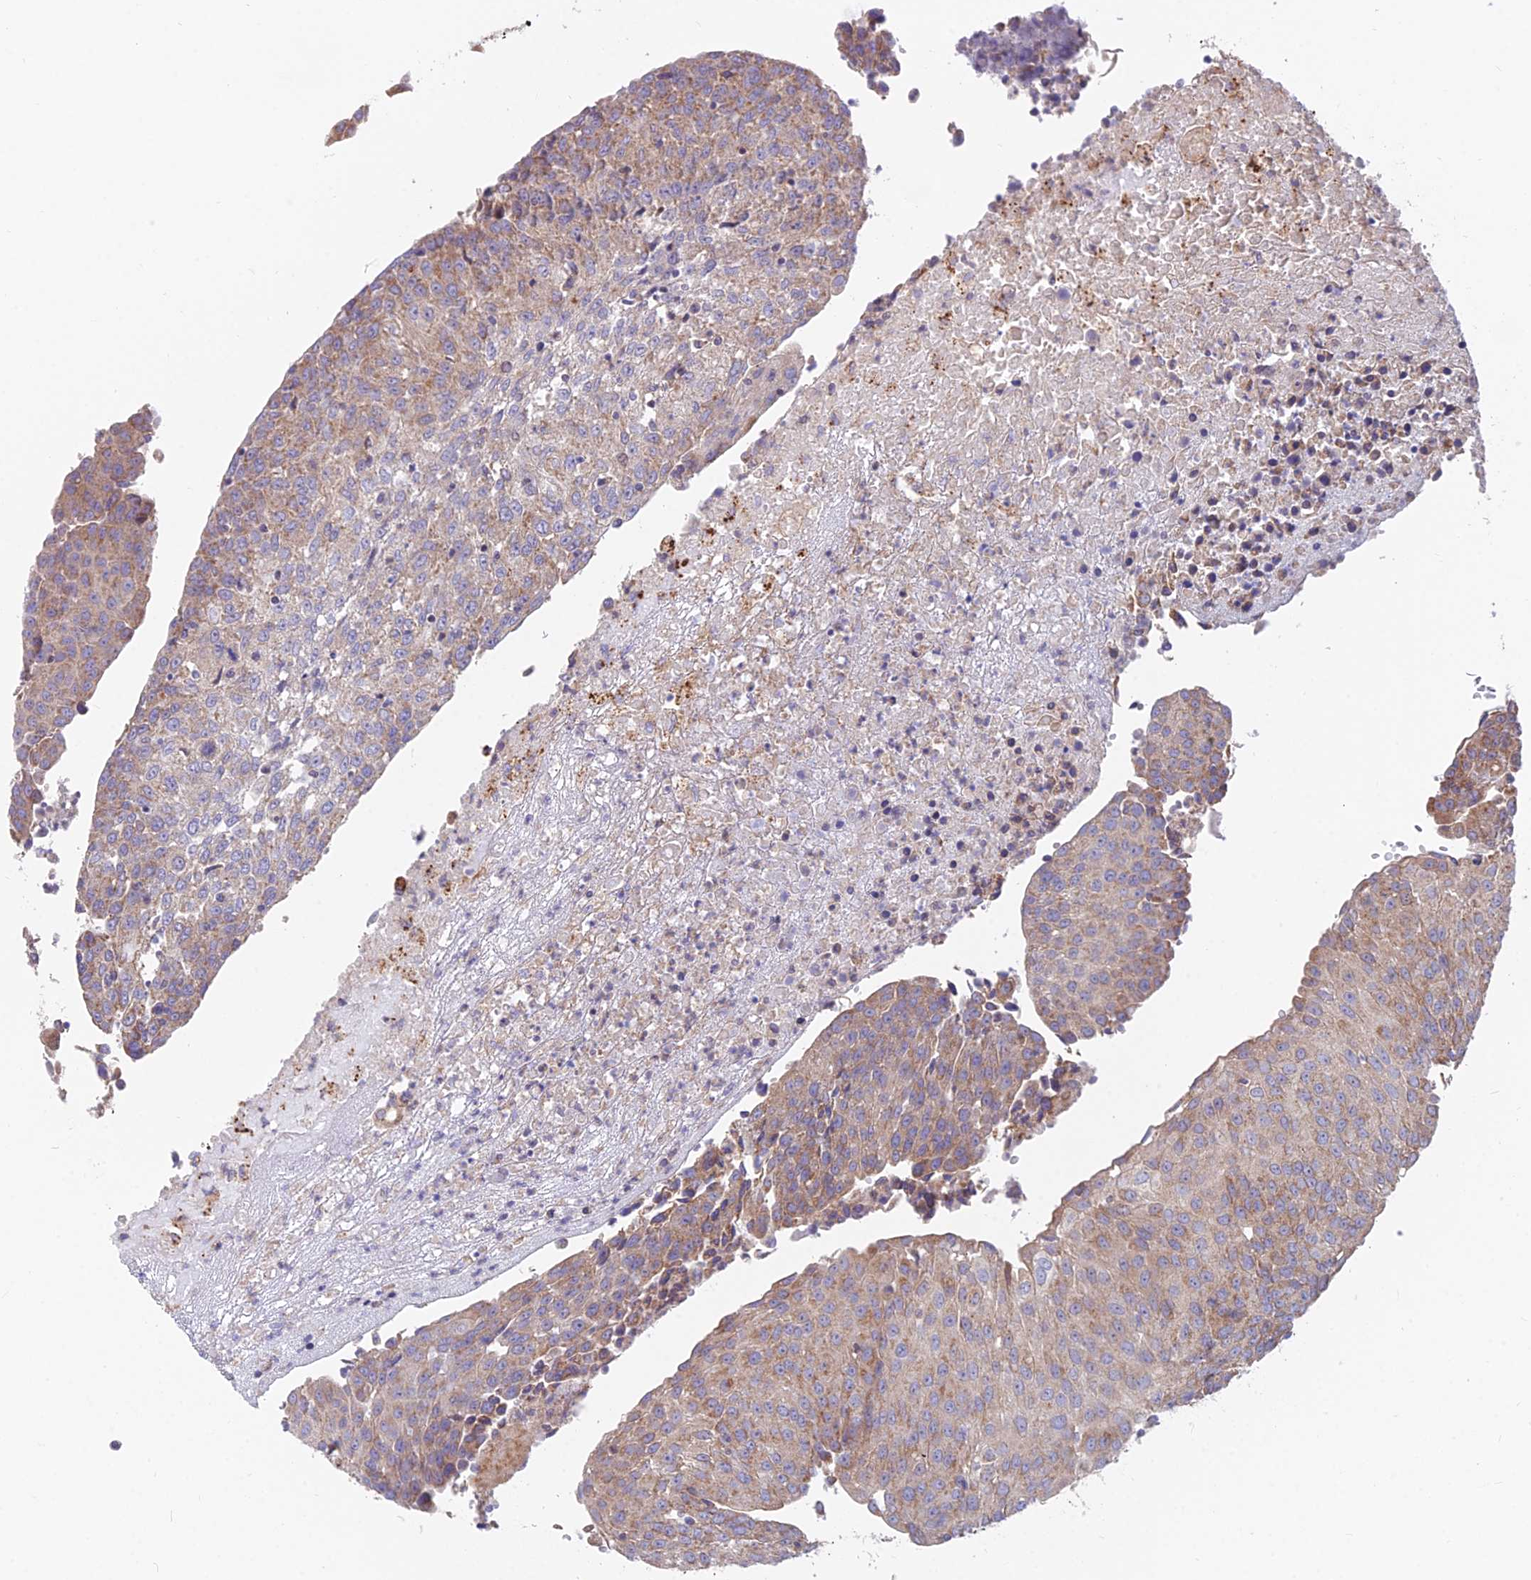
{"staining": {"intensity": "moderate", "quantity": "25%-75%", "location": "cytoplasmic/membranous"}, "tissue": "urothelial cancer", "cell_type": "Tumor cells", "image_type": "cancer", "snomed": [{"axis": "morphology", "description": "Urothelial carcinoma, High grade"}, {"axis": "topography", "description": "Urinary bladder"}], "caption": "Urothelial cancer tissue shows moderate cytoplasmic/membranous staining in about 25%-75% of tumor cells", "gene": "TBC1D20", "patient": {"sex": "female", "age": 85}}